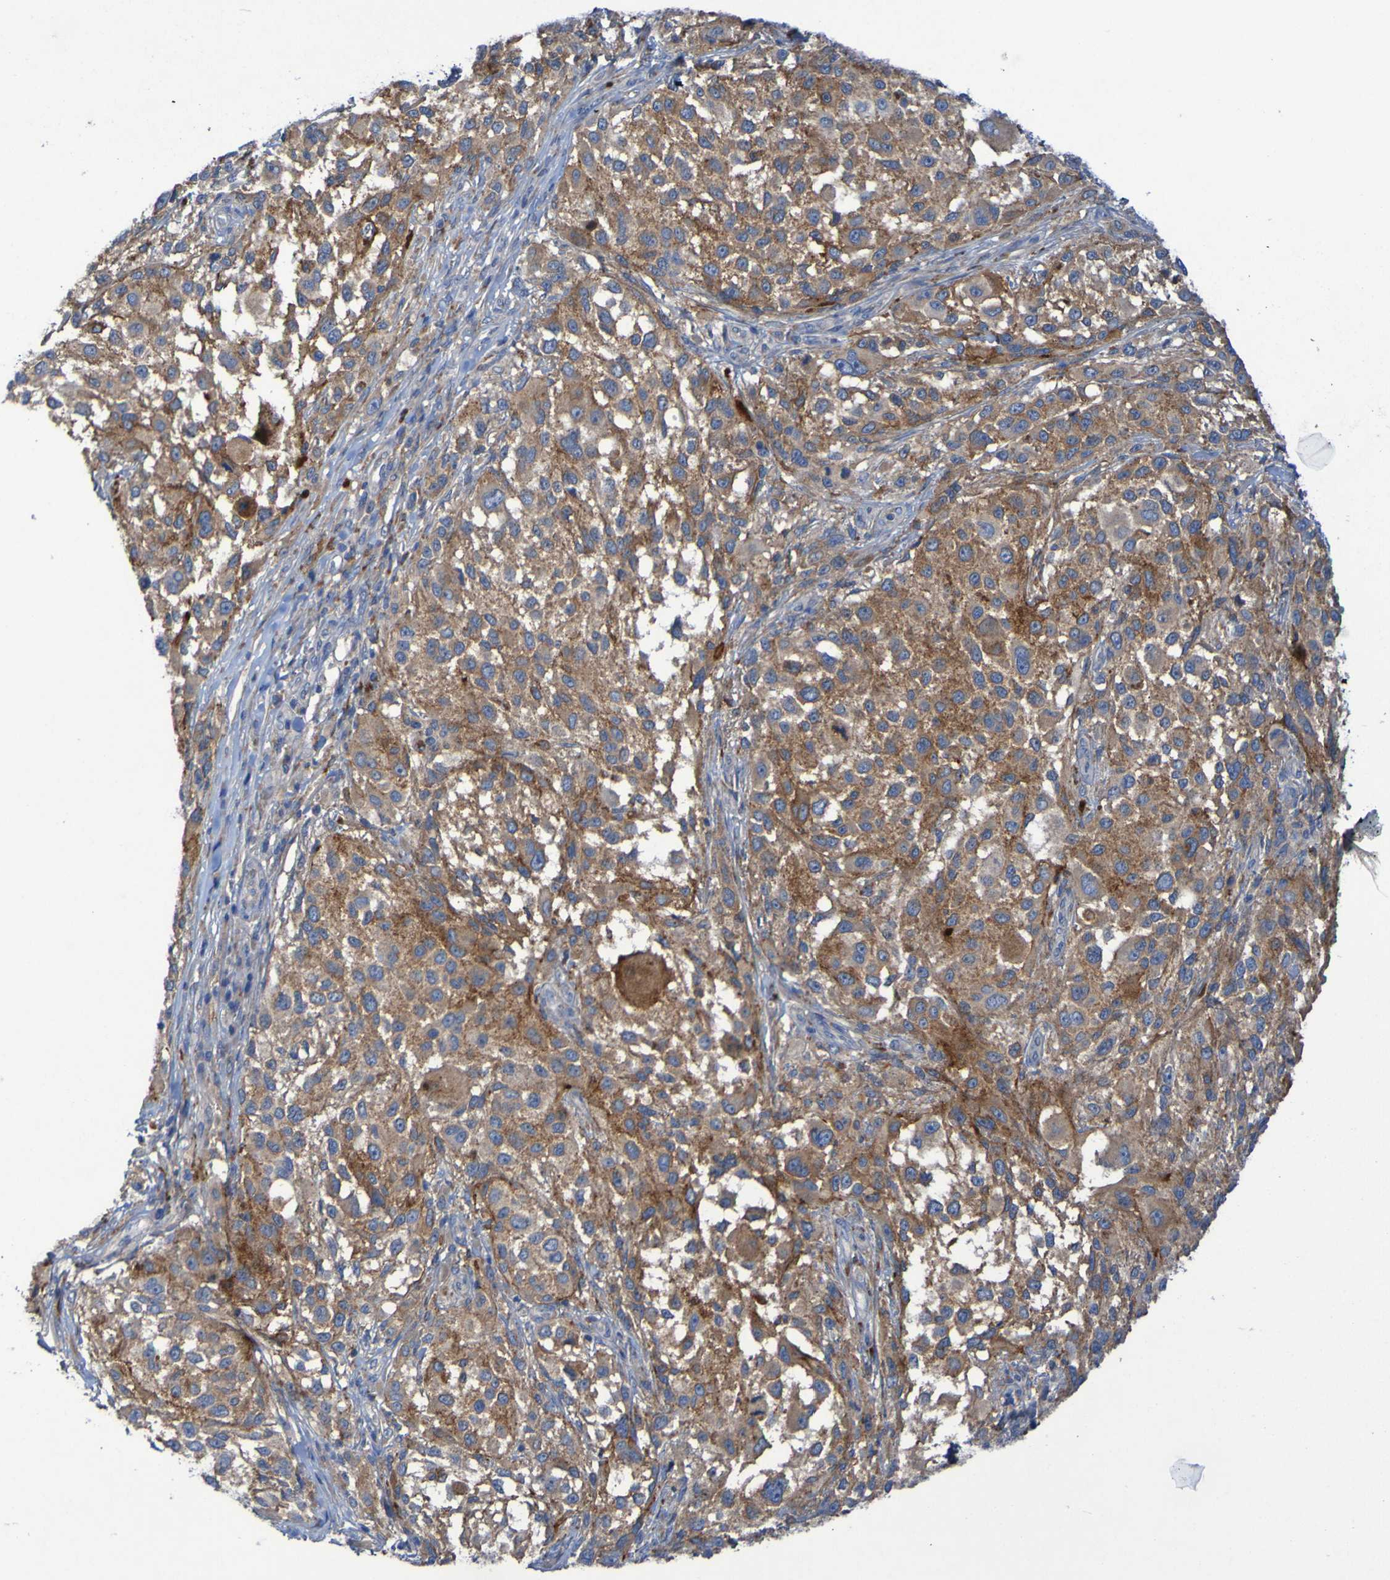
{"staining": {"intensity": "moderate", "quantity": ">75%", "location": "cytoplasmic/membranous"}, "tissue": "melanoma", "cell_type": "Tumor cells", "image_type": "cancer", "snomed": [{"axis": "morphology", "description": "Necrosis, NOS"}, {"axis": "morphology", "description": "Malignant melanoma, NOS"}, {"axis": "topography", "description": "Skin"}], "caption": "A brown stain highlights moderate cytoplasmic/membranous positivity of a protein in malignant melanoma tumor cells. (brown staining indicates protein expression, while blue staining denotes nuclei).", "gene": "ARHGEF16", "patient": {"sex": "female", "age": 87}}